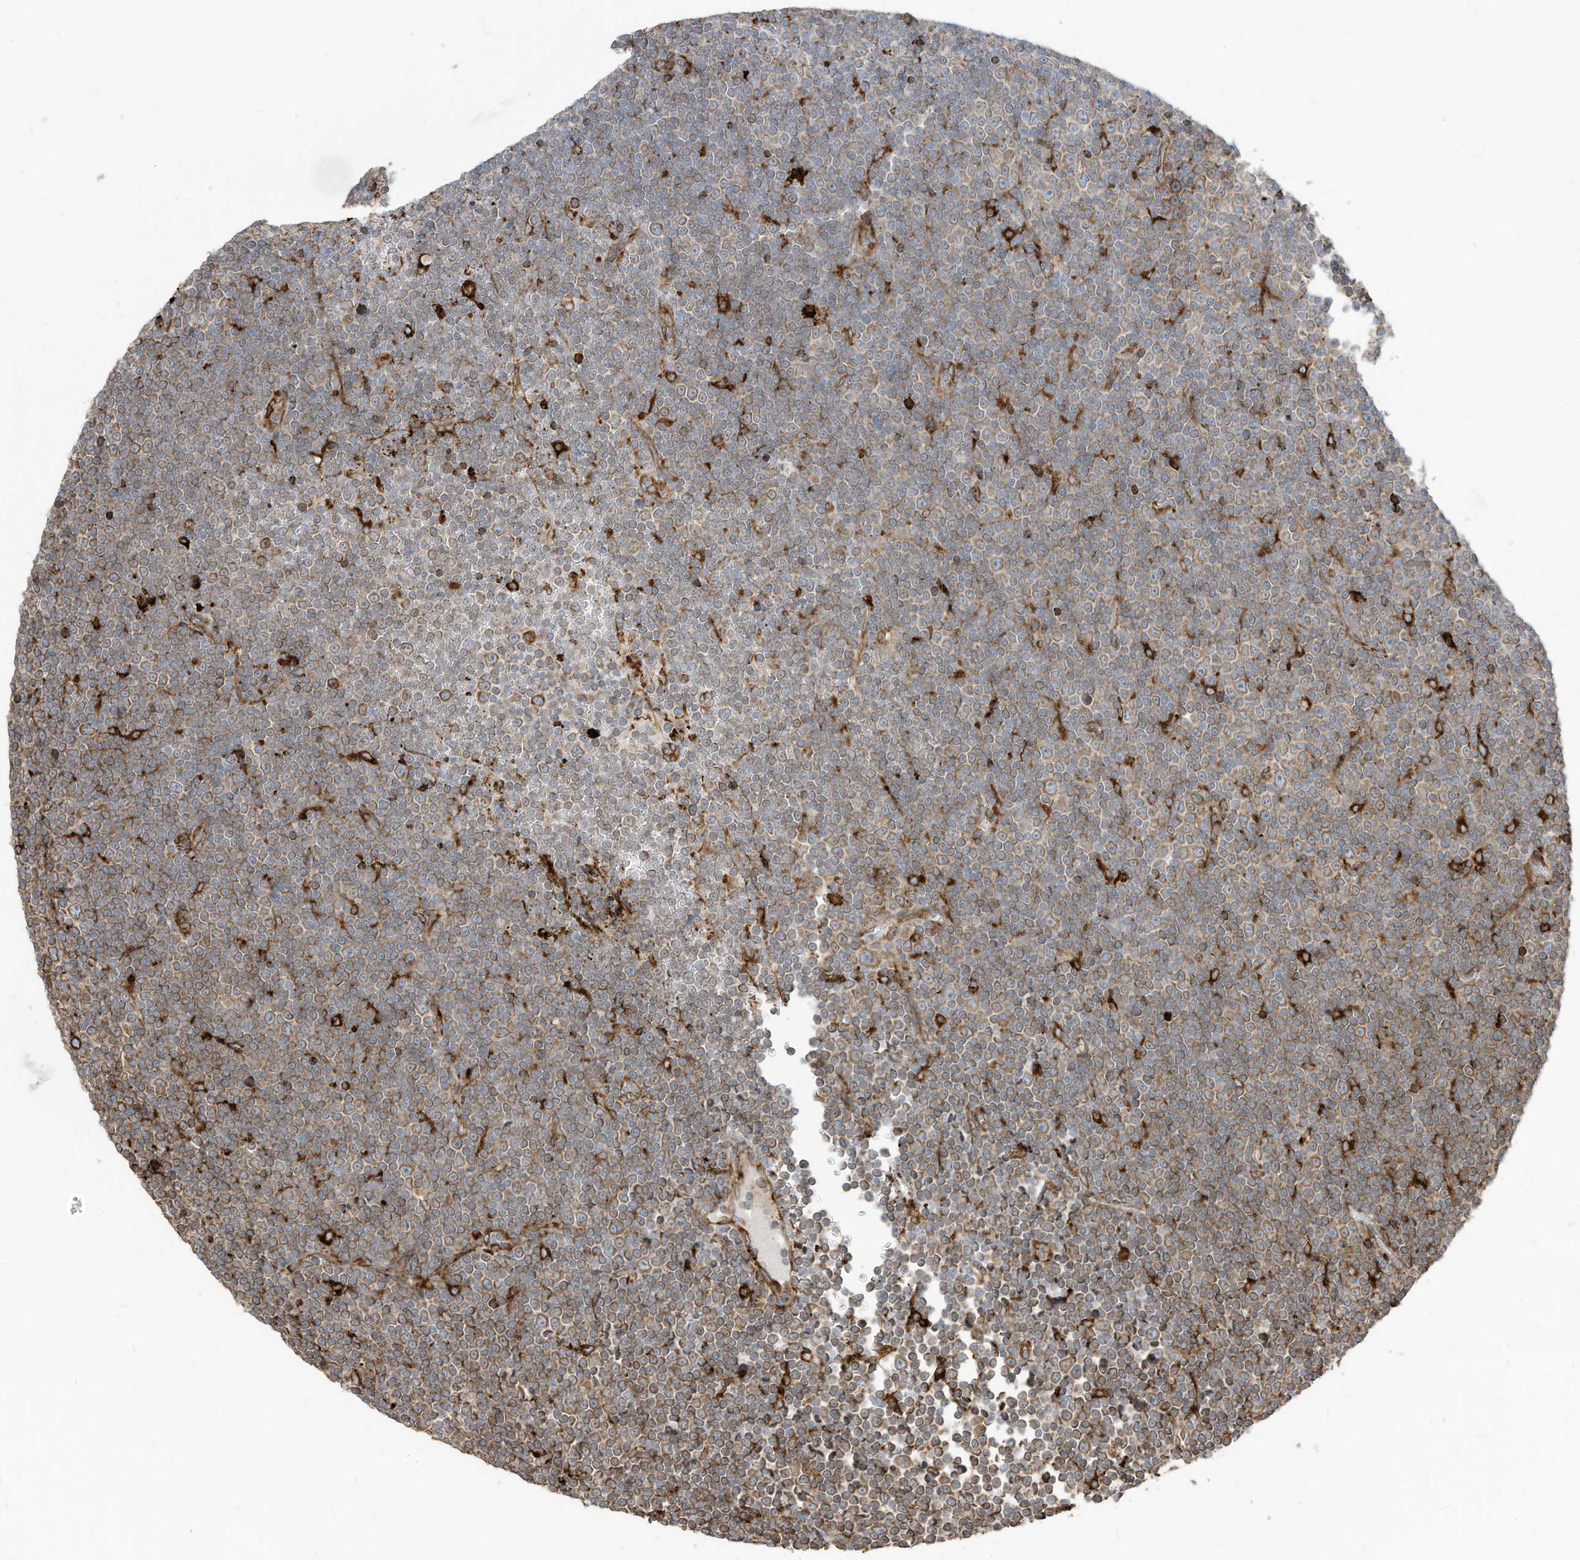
{"staining": {"intensity": "moderate", "quantity": "25%-75%", "location": "cytoplasmic/membranous"}, "tissue": "lymphoma", "cell_type": "Tumor cells", "image_type": "cancer", "snomed": [{"axis": "morphology", "description": "Malignant lymphoma, non-Hodgkin's type, Low grade"}, {"axis": "topography", "description": "Lymph node"}], "caption": "A histopathology image of low-grade malignant lymphoma, non-Hodgkin's type stained for a protein demonstrates moderate cytoplasmic/membranous brown staining in tumor cells. The protein of interest is stained brown, and the nuclei are stained in blue (DAB (3,3'-diaminobenzidine) IHC with brightfield microscopy, high magnification).", "gene": "TRNAU1AP", "patient": {"sex": "female", "age": 67}}